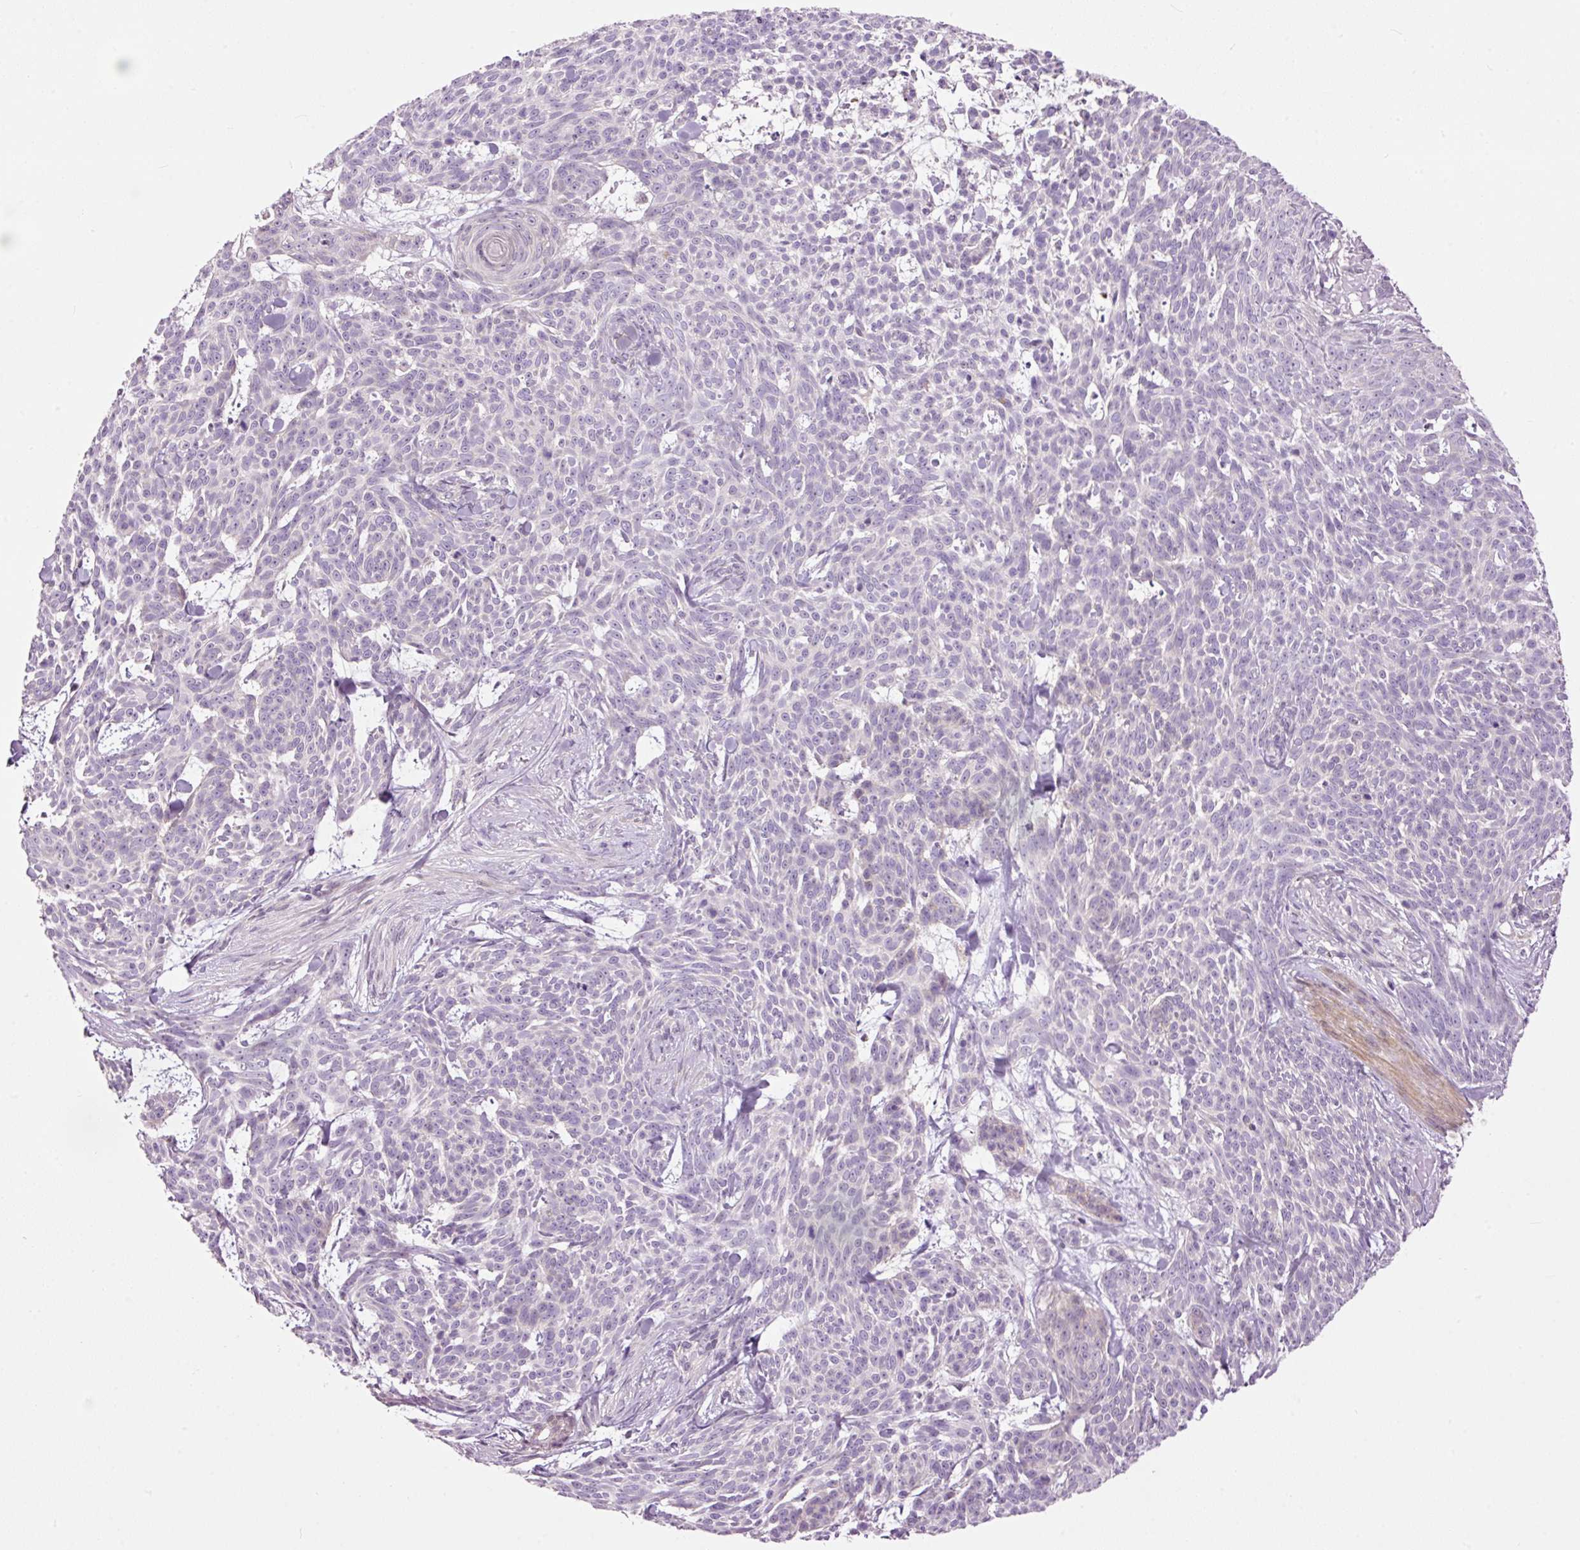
{"staining": {"intensity": "negative", "quantity": "none", "location": "none"}, "tissue": "skin cancer", "cell_type": "Tumor cells", "image_type": "cancer", "snomed": [{"axis": "morphology", "description": "Basal cell carcinoma"}, {"axis": "topography", "description": "Skin"}], "caption": "Skin cancer (basal cell carcinoma) stained for a protein using IHC demonstrates no staining tumor cells.", "gene": "FCRL4", "patient": {"sex": "female", "age": 93}}